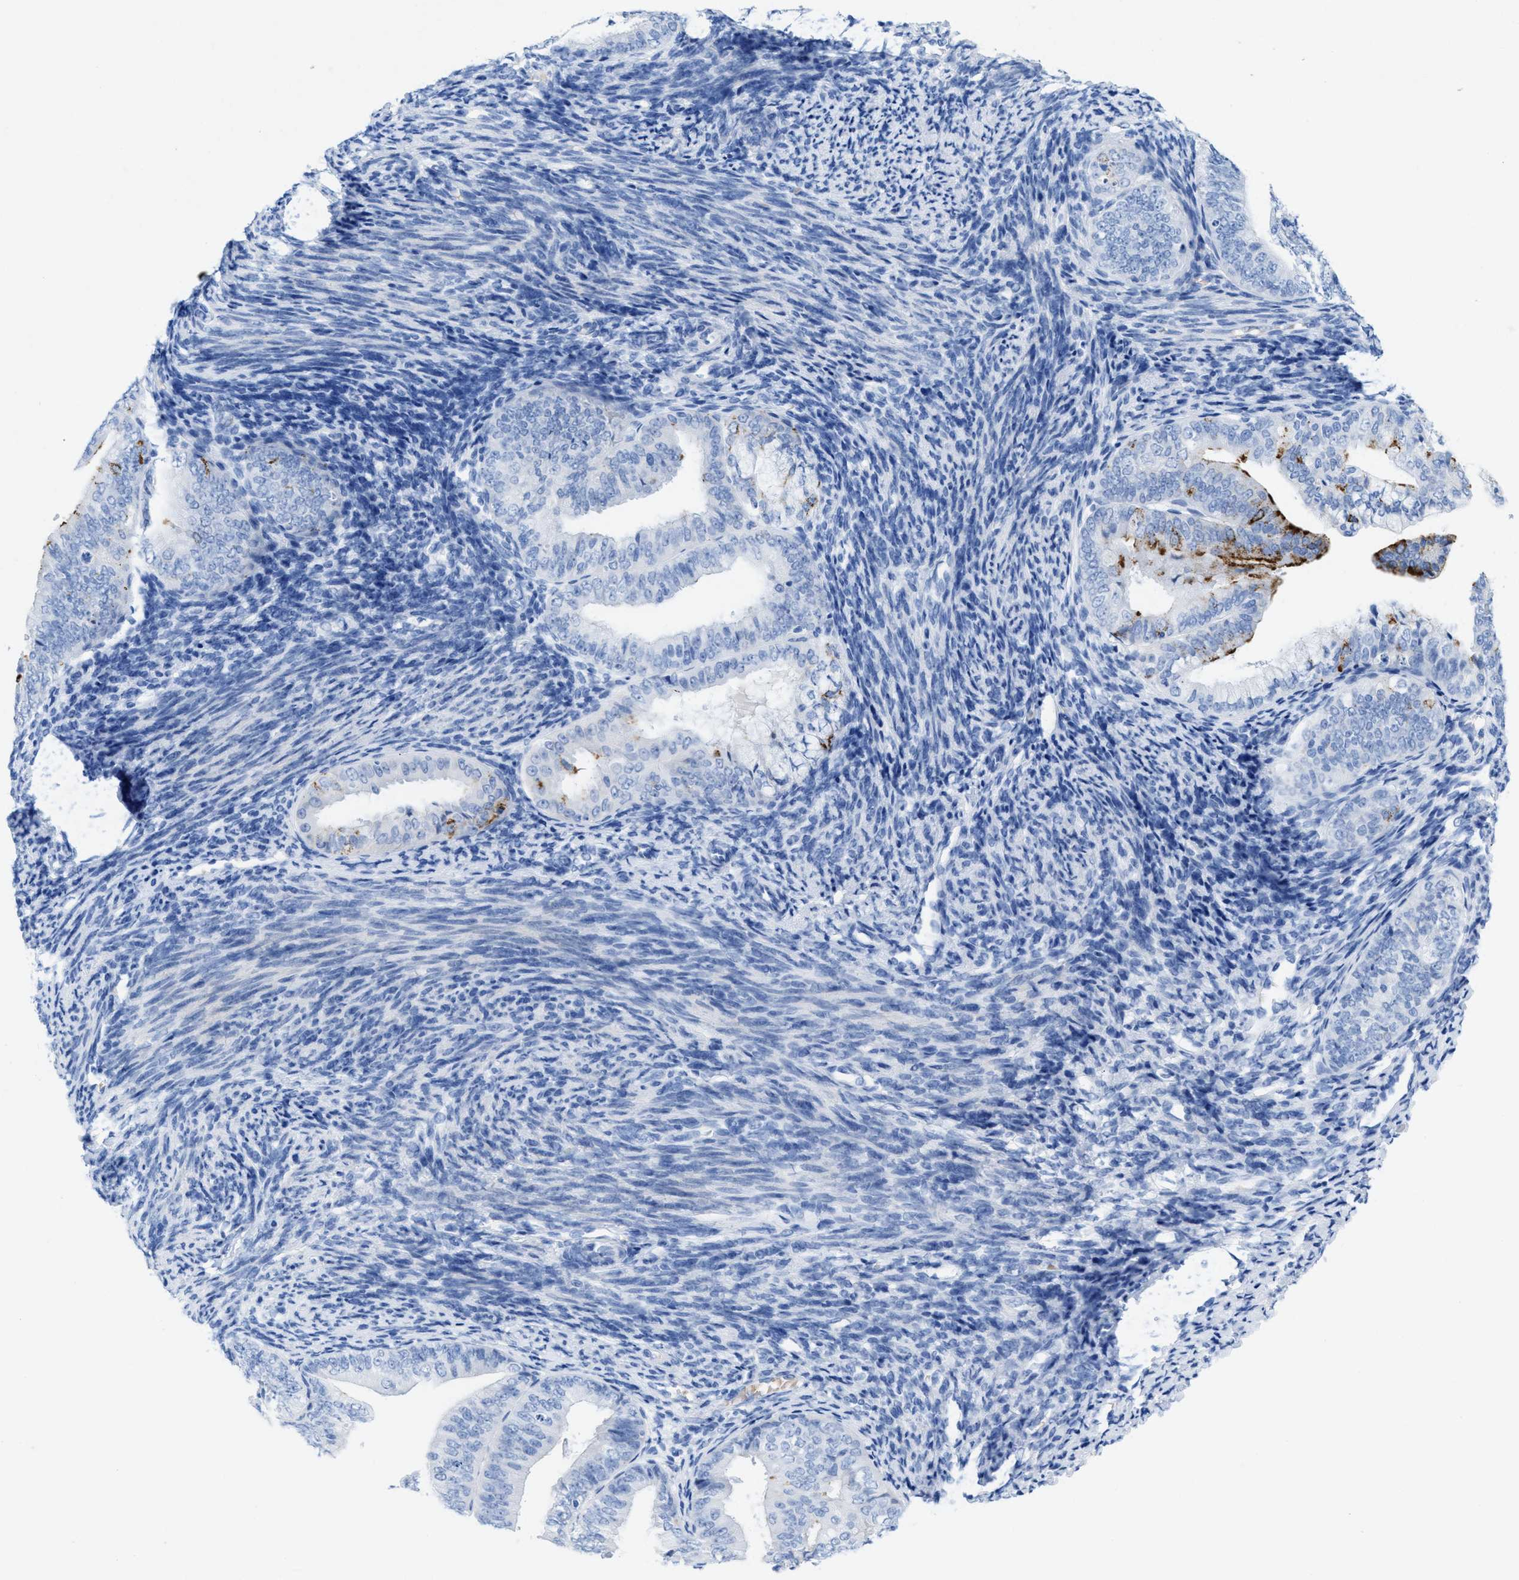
{"staining": {"intensity": "moderate", "quantity": "<25%", "location": "cytoplasmic/membranous"}, "tissue": "endometrial cancer", "cell_type": "Tumor cells", "image_type": "cancer", "snomed": [{"axis": "morphology", "description": "Adenocarcinoma, NOS"}, {"axis": "topography", "description": "Endometrium"}], "caption": "An immunohistochemistry photomicrograph of neoplastic tissue is shown. Protein staining in brown labels moderate cytoplasmic/membranous positivity in endometrial adenocarcinoma within tumor cells. (DAB IHC with brightfield microscopy, high magnification).", "gene": "ANKFN1", "patient": {"sex": "female", "age": 63}}